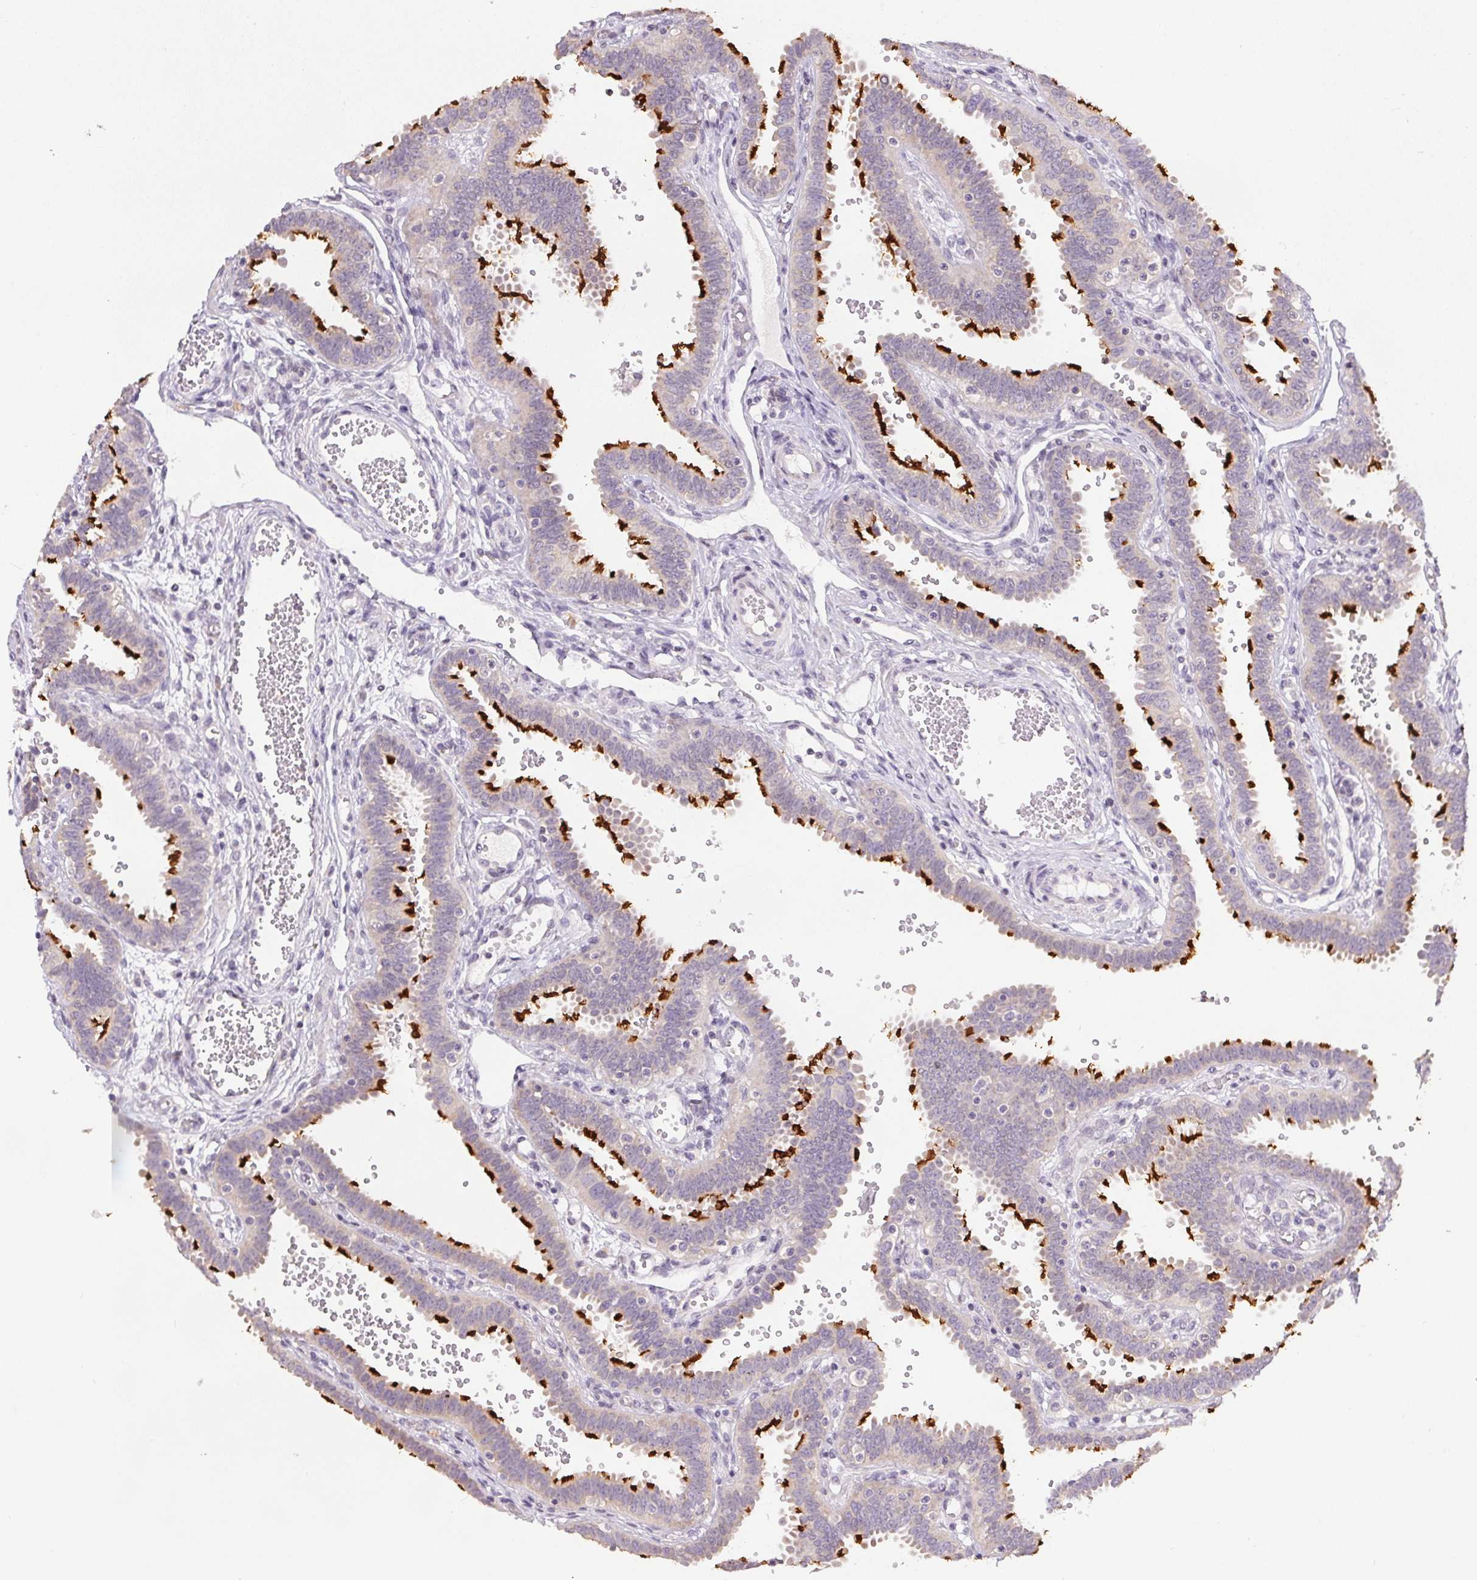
{"staining": {"intensity": "strong", "quantity": "25%-75%", "location": "cytoplasmic/membranous"}, "tissue": "fallopian tube", "cell_type": "Glandular cells", "image_type": "normal", "snomed": [{"axis": "morphology", "description": "Normal tissue, NOS"}, {"axis": "topography", "description": "Fallopian tube"}], "caption": "An IHC histopathology image of normal tissue is shown. Protein staining in brown shows strong cytoplasmic/membranous positivity in fallopian tube within glandular cells. (IHC, brightfield microscopy, high magnification).", "gene": "SPACA9", "patient": {"sex": "female", "age": 37}}